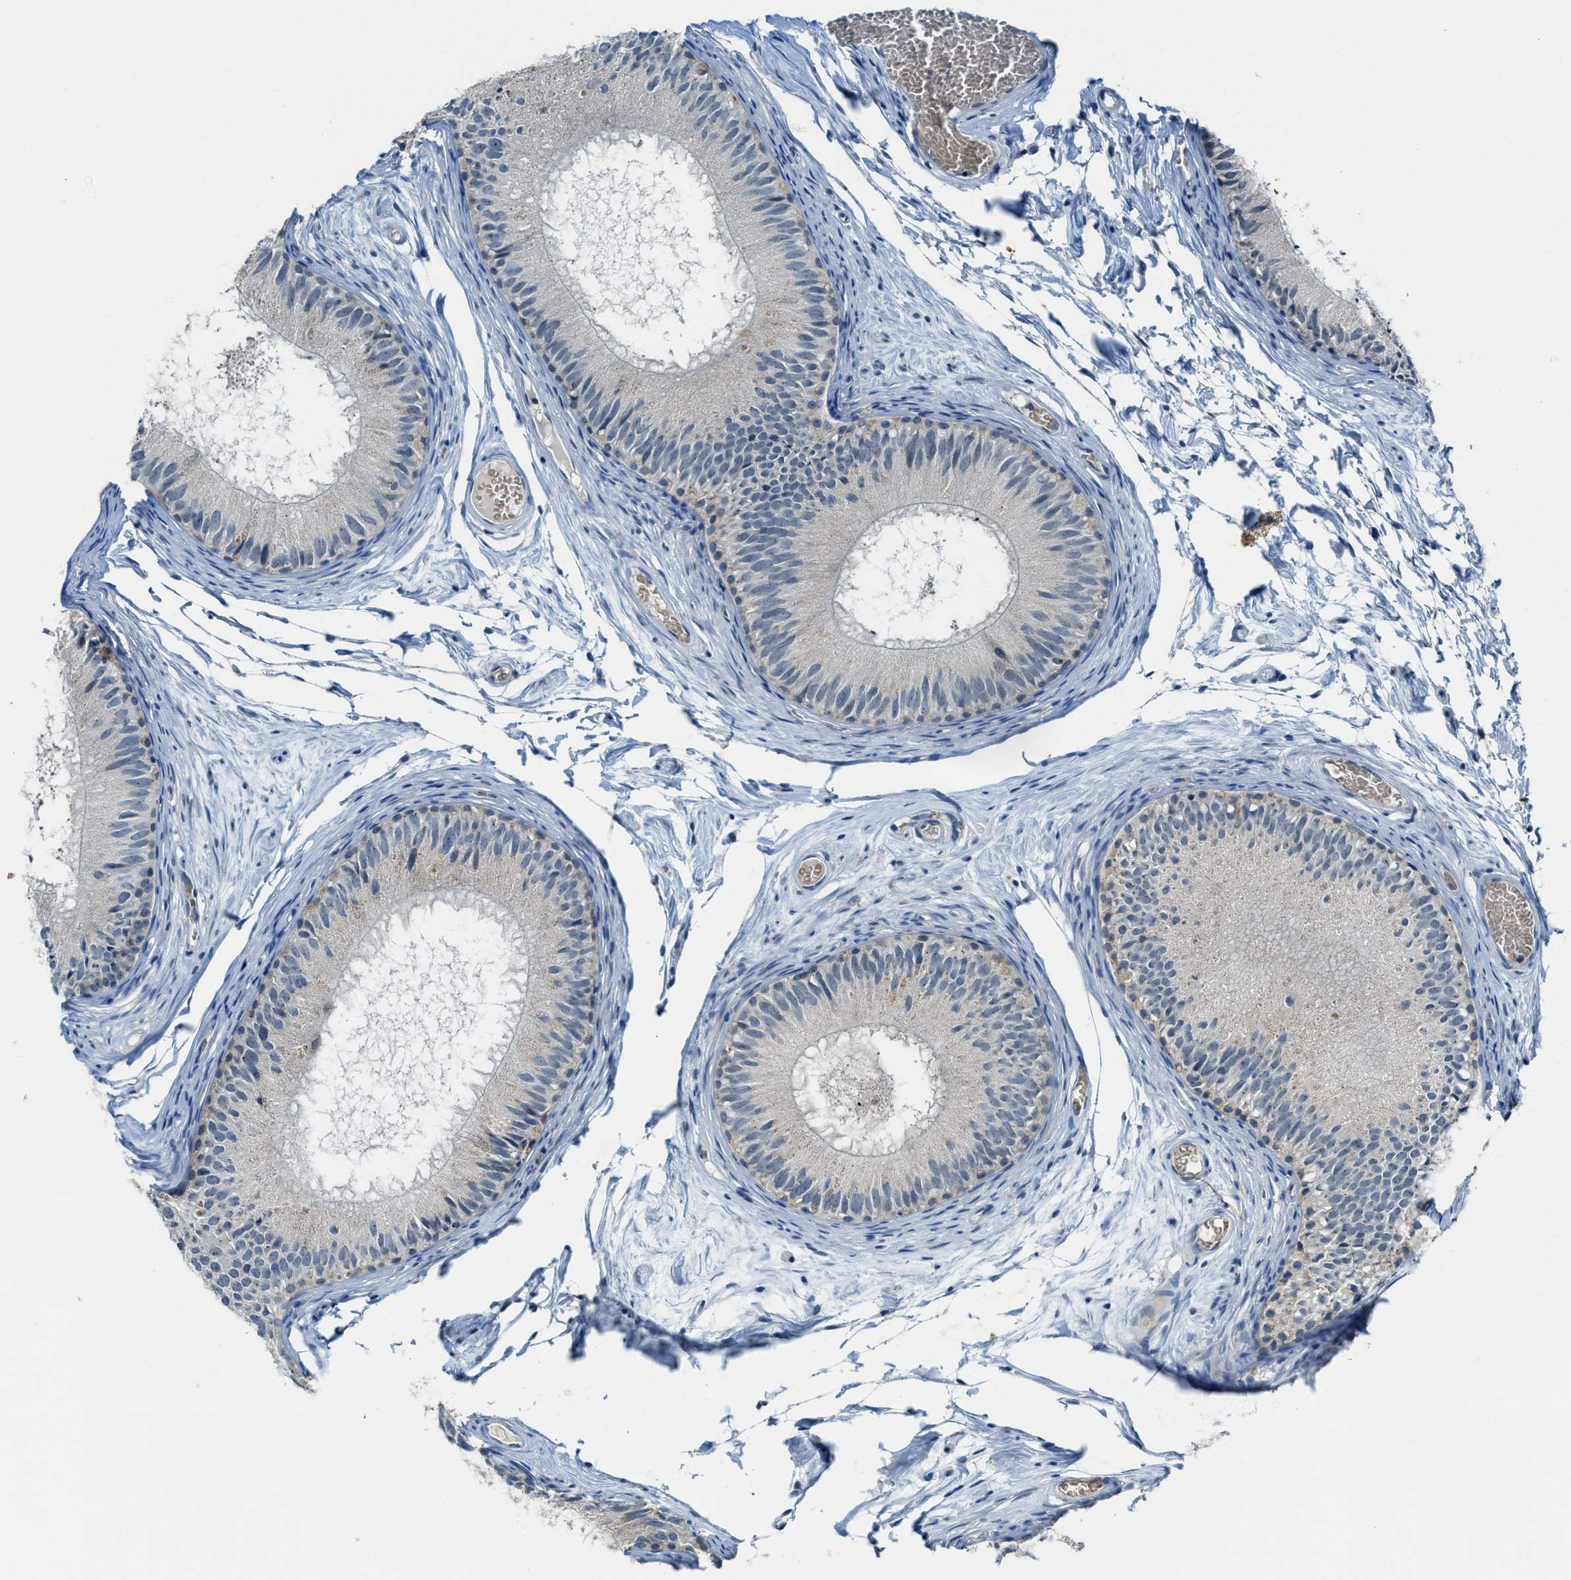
{"staining": {"intensity": "negative", "quantity": "none", "location": "none"}, "tissue": "epididymis", "cell_type": "Glandular cells", "image_type": "normal", "snomed": [{"axis": "morphology", "description": "Normal tissue, NOS"}, {"axis": "topography", "description": "Epididymis"}], "caption": "This is an IHC image of normal human epididymis. There is no positivity in glandular cells.", "gene": "CDON", "patient": {"sex": "male", "age": 46}}